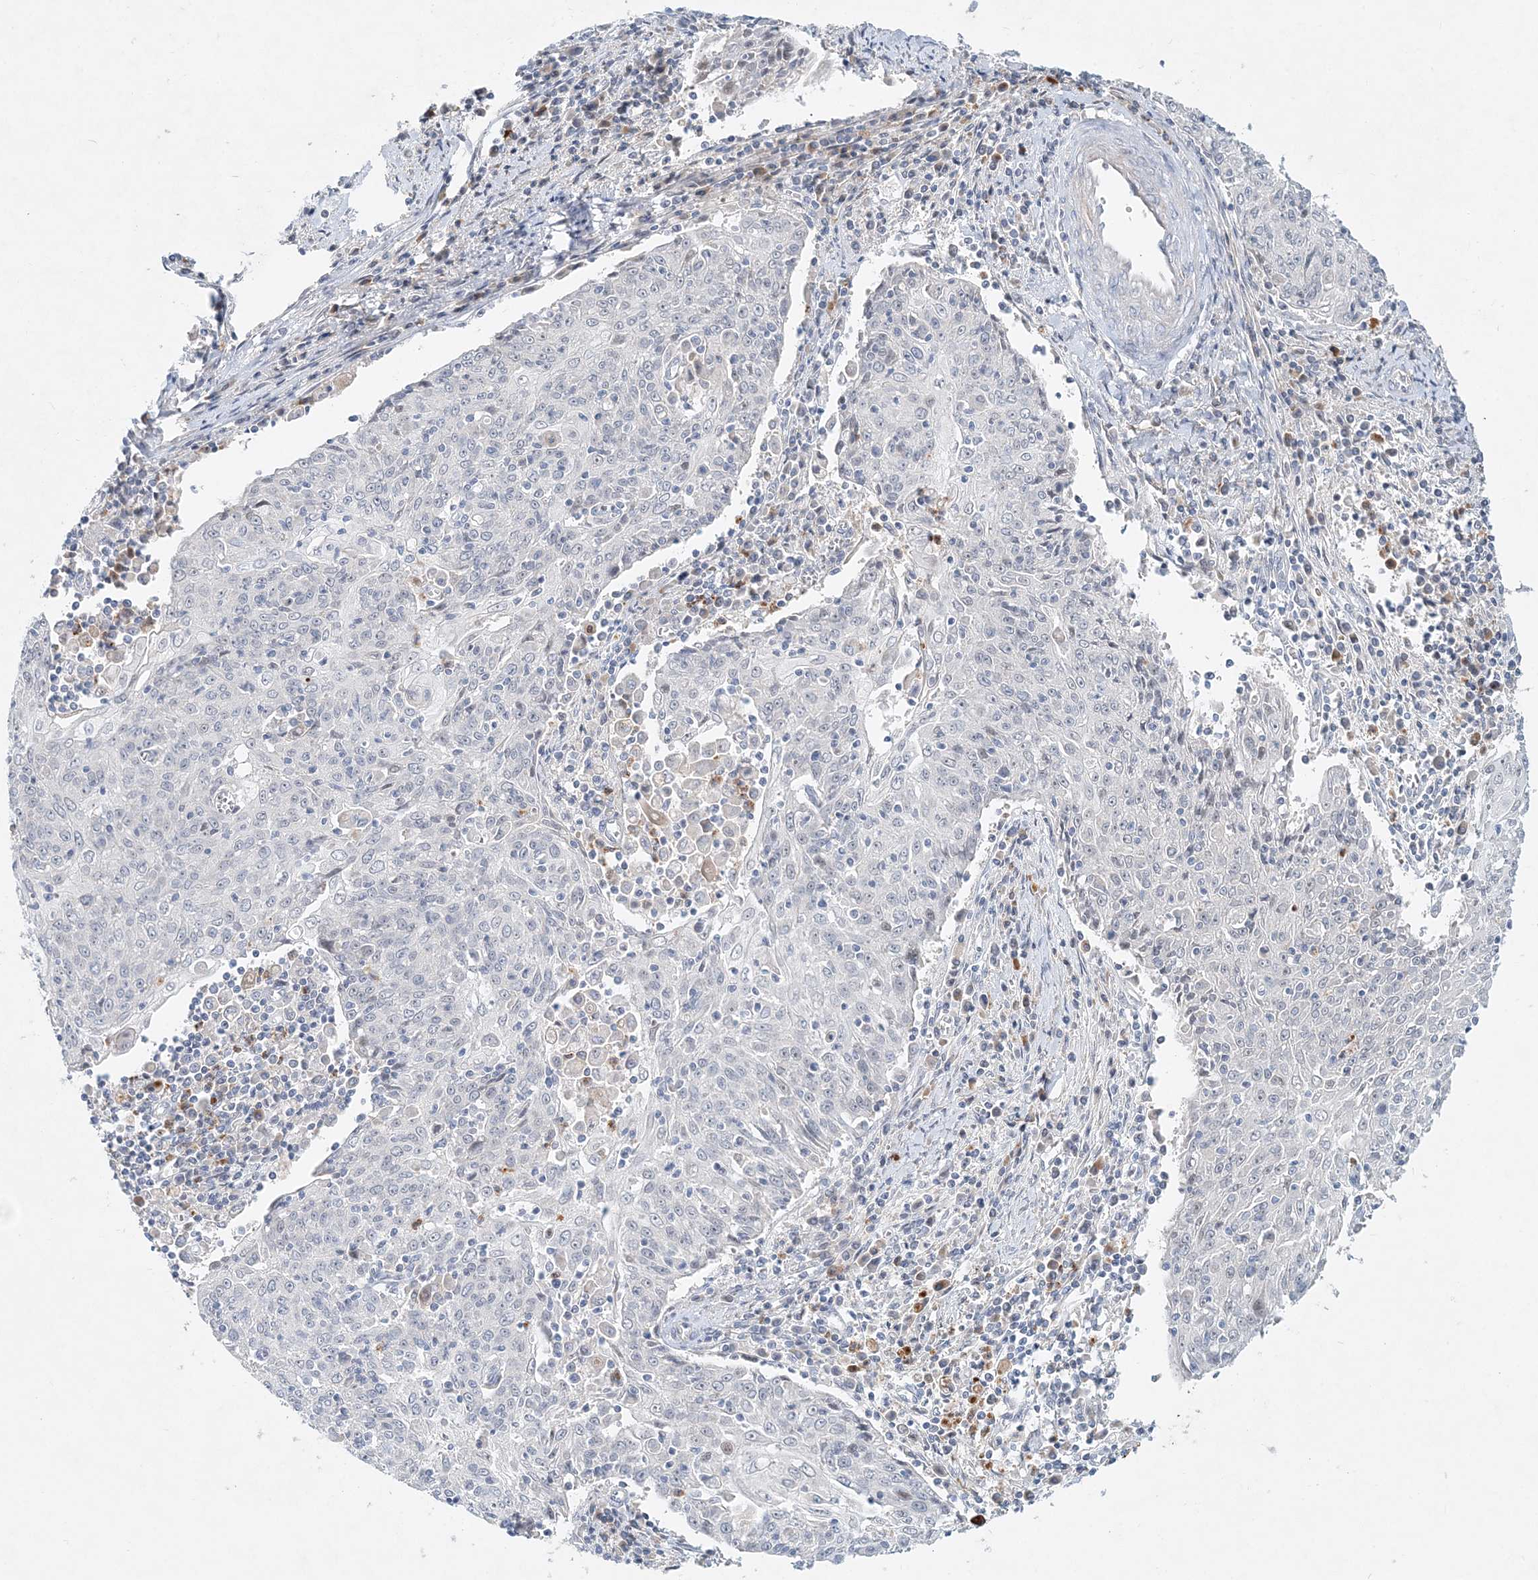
{"staining": {"intensity": "negative", "quantity": "none", "location": "none"}, "tissue": "cervical cancer", "cell_type": "Tumor cells", "image_type": "cancer", "snomed": [{"axis": "morphology", "description": "Squamous cell carcinoma, NOS"}, {"axis": "topography", "description": "Cervix"}], "caption": "DAB (3,3'-diaminobenzidine) immunohistochemical staining of cervical cancer exhibits no significant staining in tumor cells.", "gene": "DNAH5", "patient": {"sex": "female", "age": 48}}